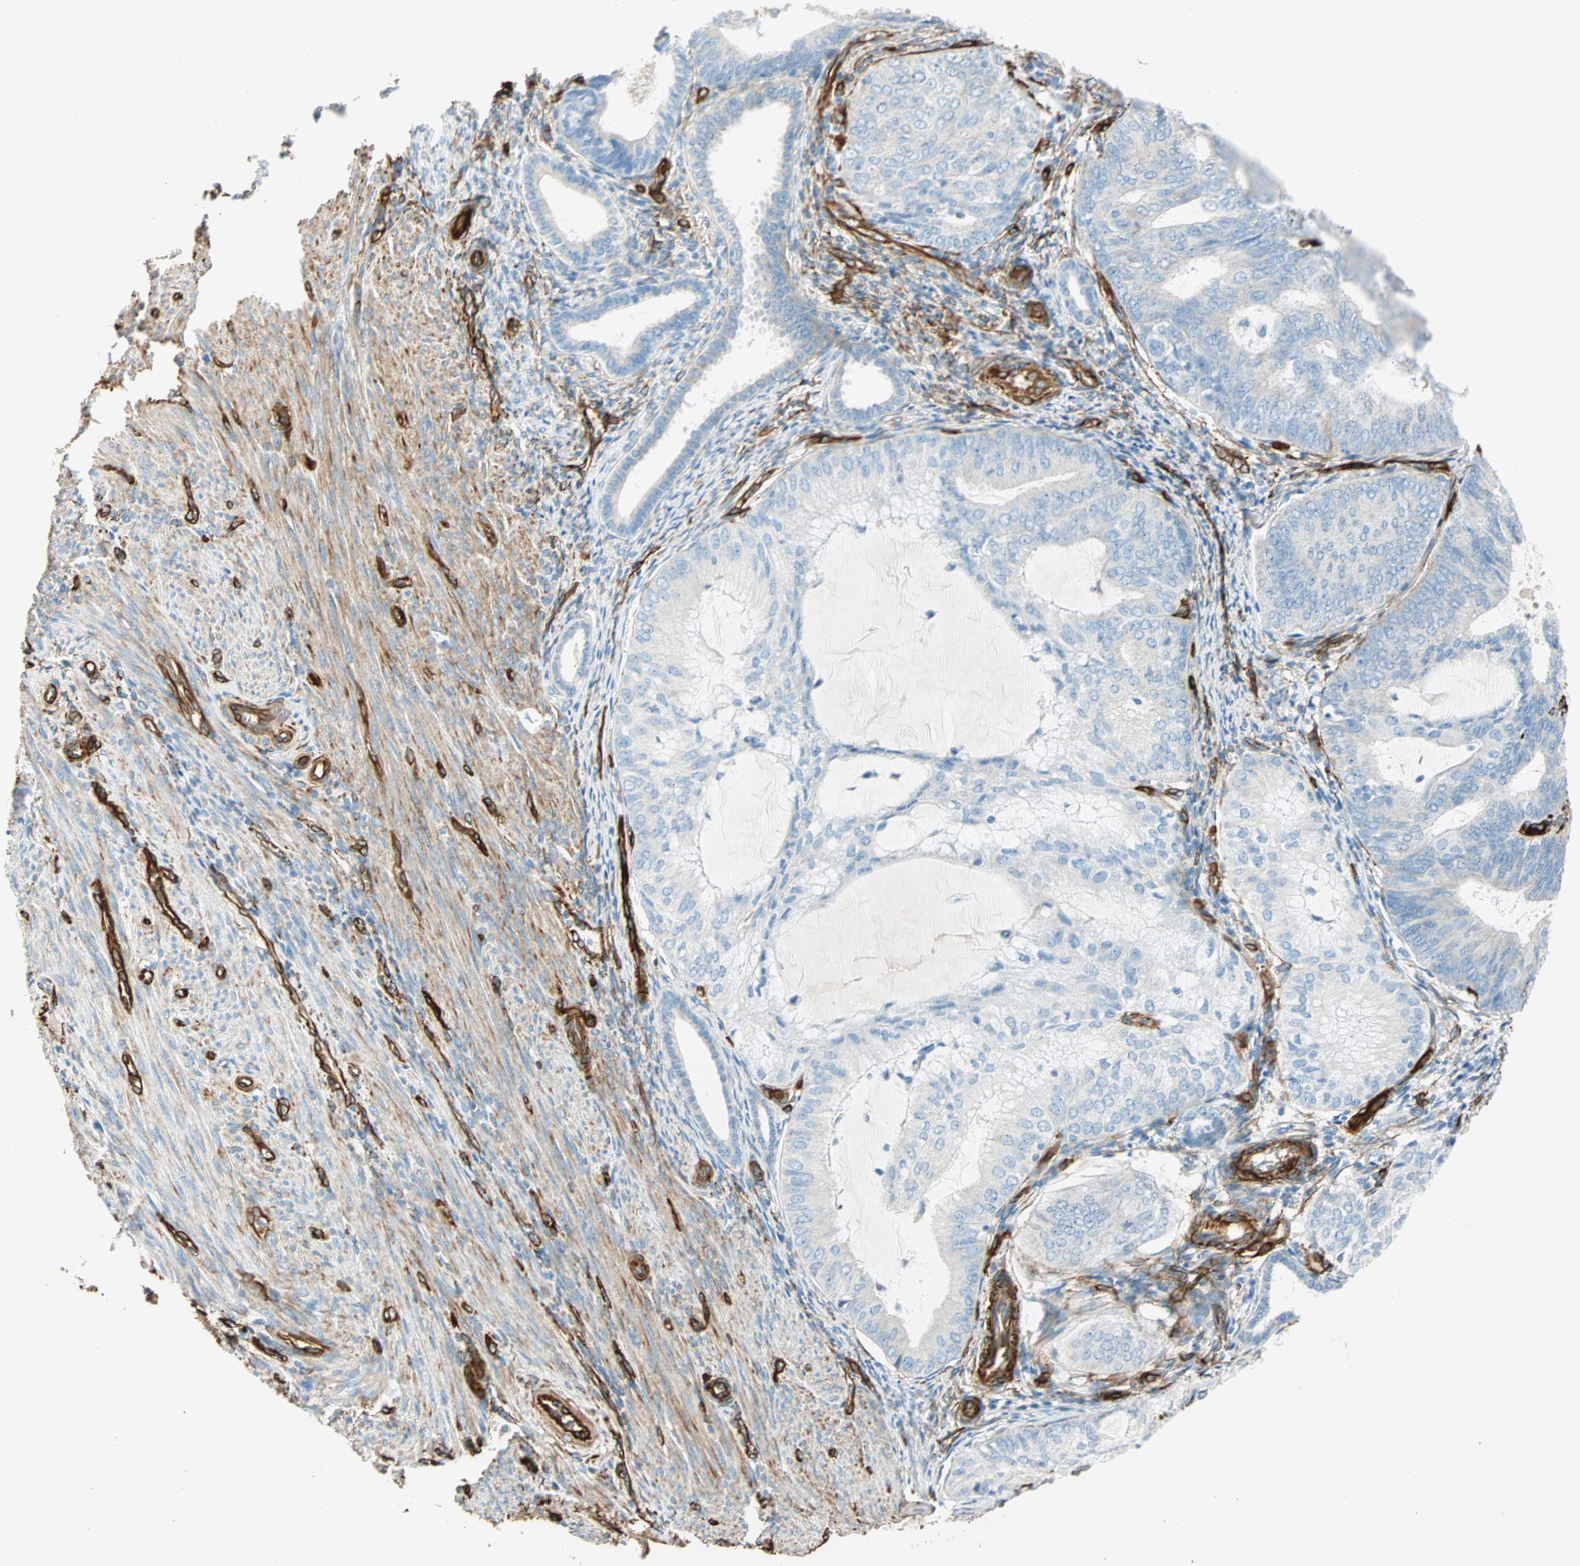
{"staining": {"intensity": "negative", "quantity": "none", "location": "none"}, "tissue": "endometrial cancer", "cell_type": "Tumor cells", "image_type": "cancer", "snomed": [{"axis": "morphology", "description": "Adenocarcinoma, NOS"}, {"axis": "topography", "description": "Endometrium"}], "caption": "DAB (3,3'-diaminobenzidine) immunohistochemical staining of human endometrial cancer exhibits no significant expression in tumor cells. (DAB (3,3'-diaminobenzidine) immunohistochemistry (IHC) visualized using brightfield microscopy, high magnification).", "gene": "NES", "patient": {"sex": "female", "age": 81}}